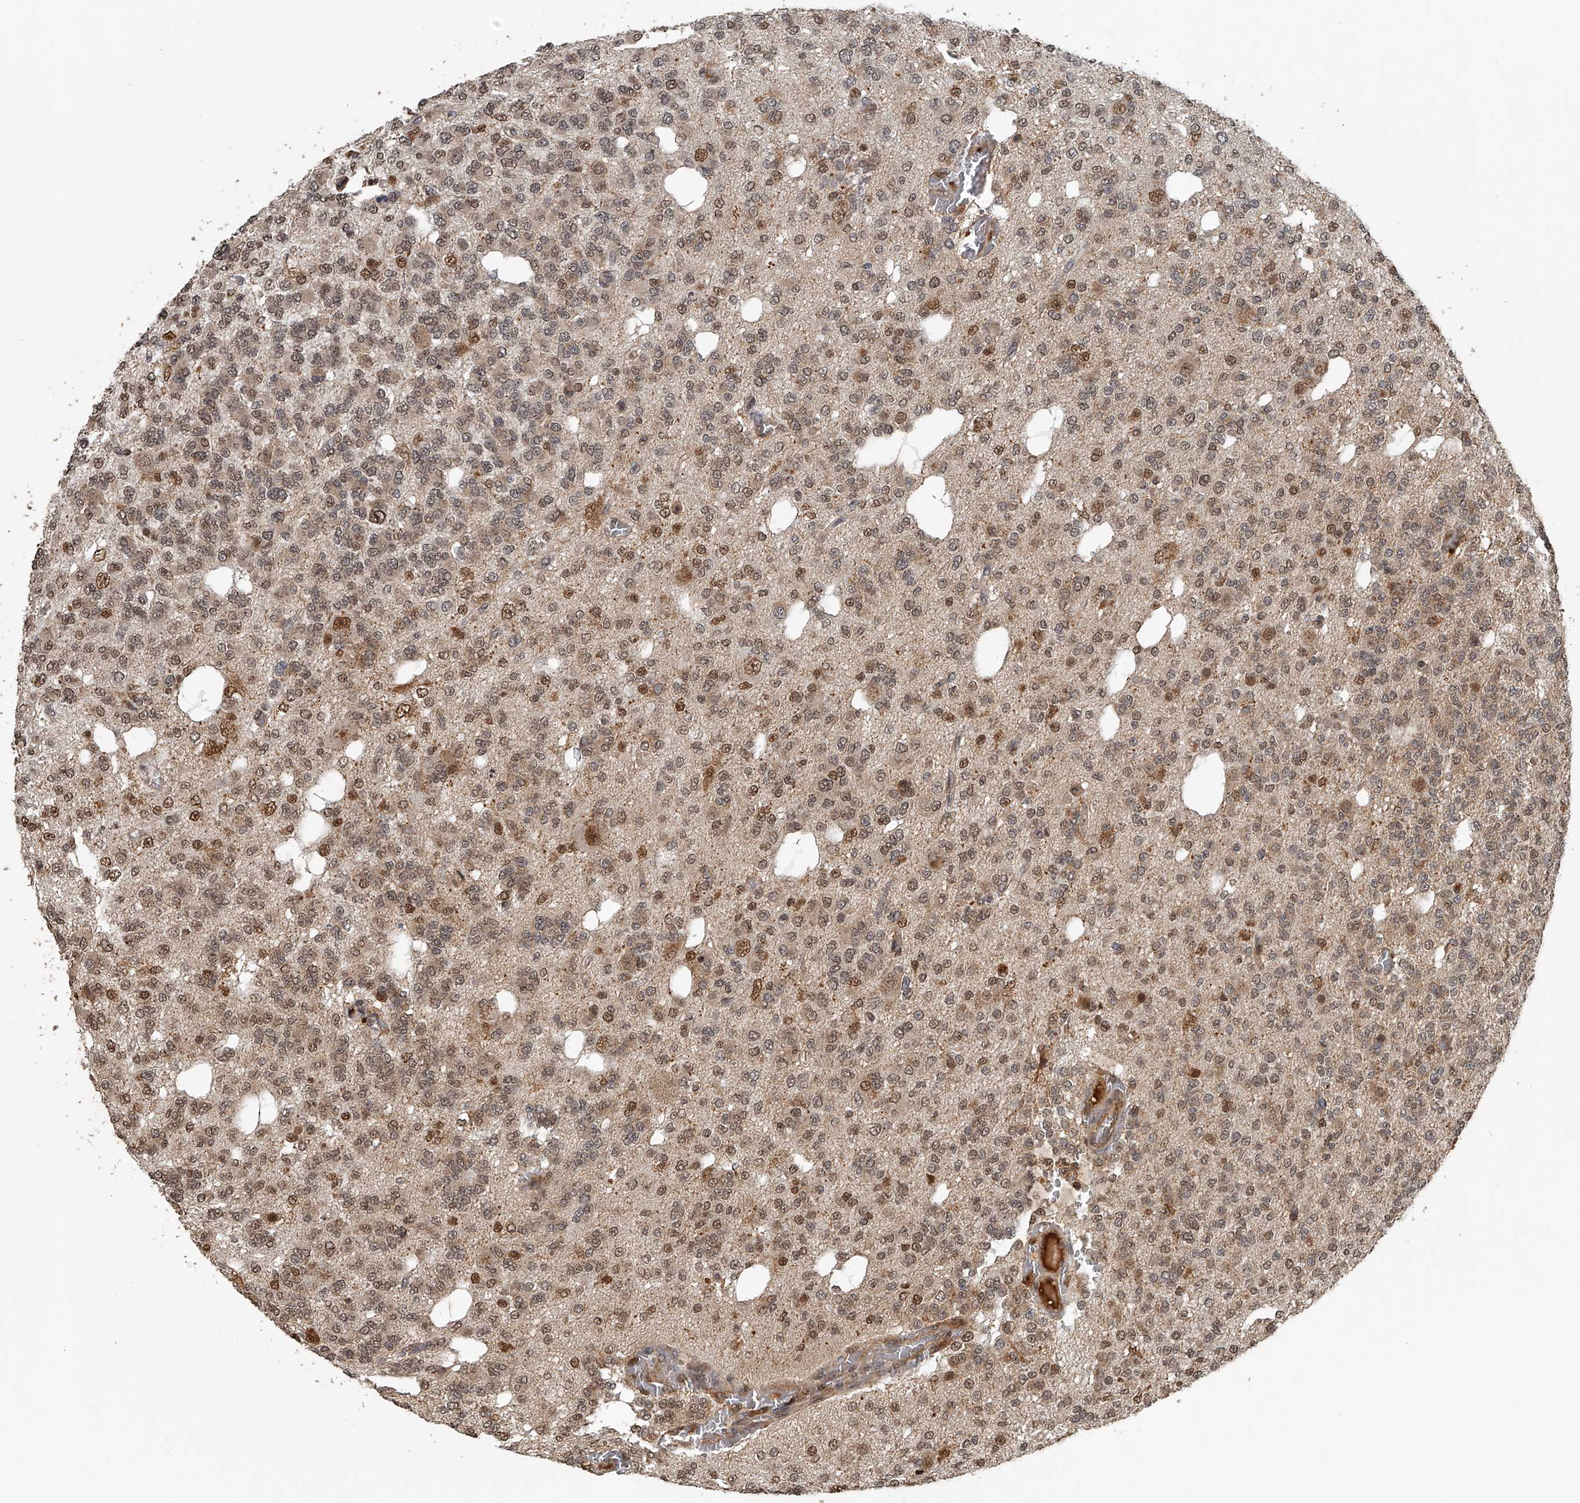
{"staining": {"intensity": "moderate", "quantity": ">75%", "location": "cytoplasmic/membranous,nuclear"}, "tissue": "glioma", "cell_type": "Tumor cells", "image_type": "cancer", "snomed": [{"axis": "morphology", "description": "Glioma, malignant, Low grade"}, {"axis": "topography", "description": "Brain"}], "caption": "An immunohistochemistry (IHC) histopathology image of neoplastic tissue is shown. Protein staining in brown labels moderate cytoplasmic/membranous and nuclear positivity in glioma within tumor cells. The protein is stained brown, and the nuclei are stained in blue (DAB IHC with brightfield microscopy, high magnification).", "gene": "PLEKHG1", "patient": {"sex": "male", "age": 38}}